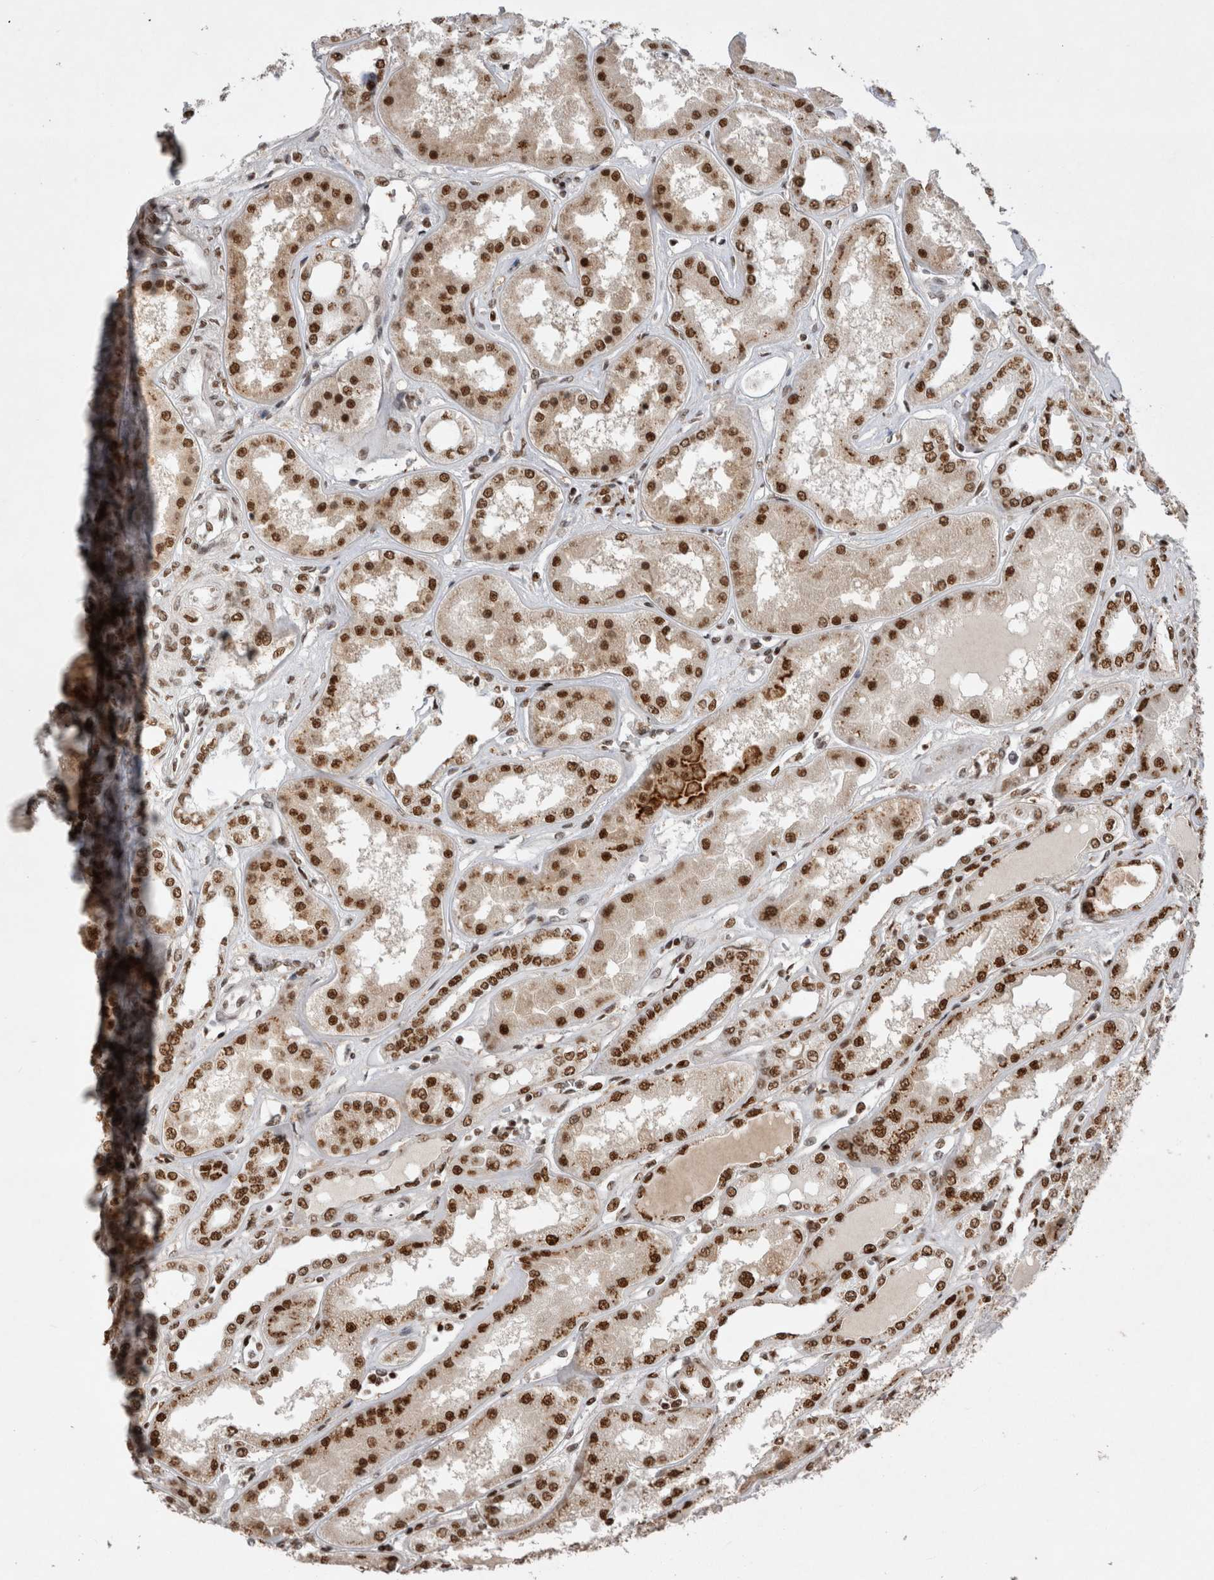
{"staining": {"intensity": "strong", "quantity": ">75%", "location": "nuclear"}, "tissue": "kidney", "cell_type": "Cells in glomeruli", "image_type": "normal", "snomed": [{"axis": "morphology", "description": "Normal tissue, NOS"}, {"axis": "topography", "description": "Kidney"}], "caption": "A photomicrograph showing strong nuclear staining in approximately >75% of cells in glomeruli in unremarkable kidney, as visualized by brown immunohistochemical staining.", "gene": "EYA2", "patient": {"sex": "female", "age": 56}}